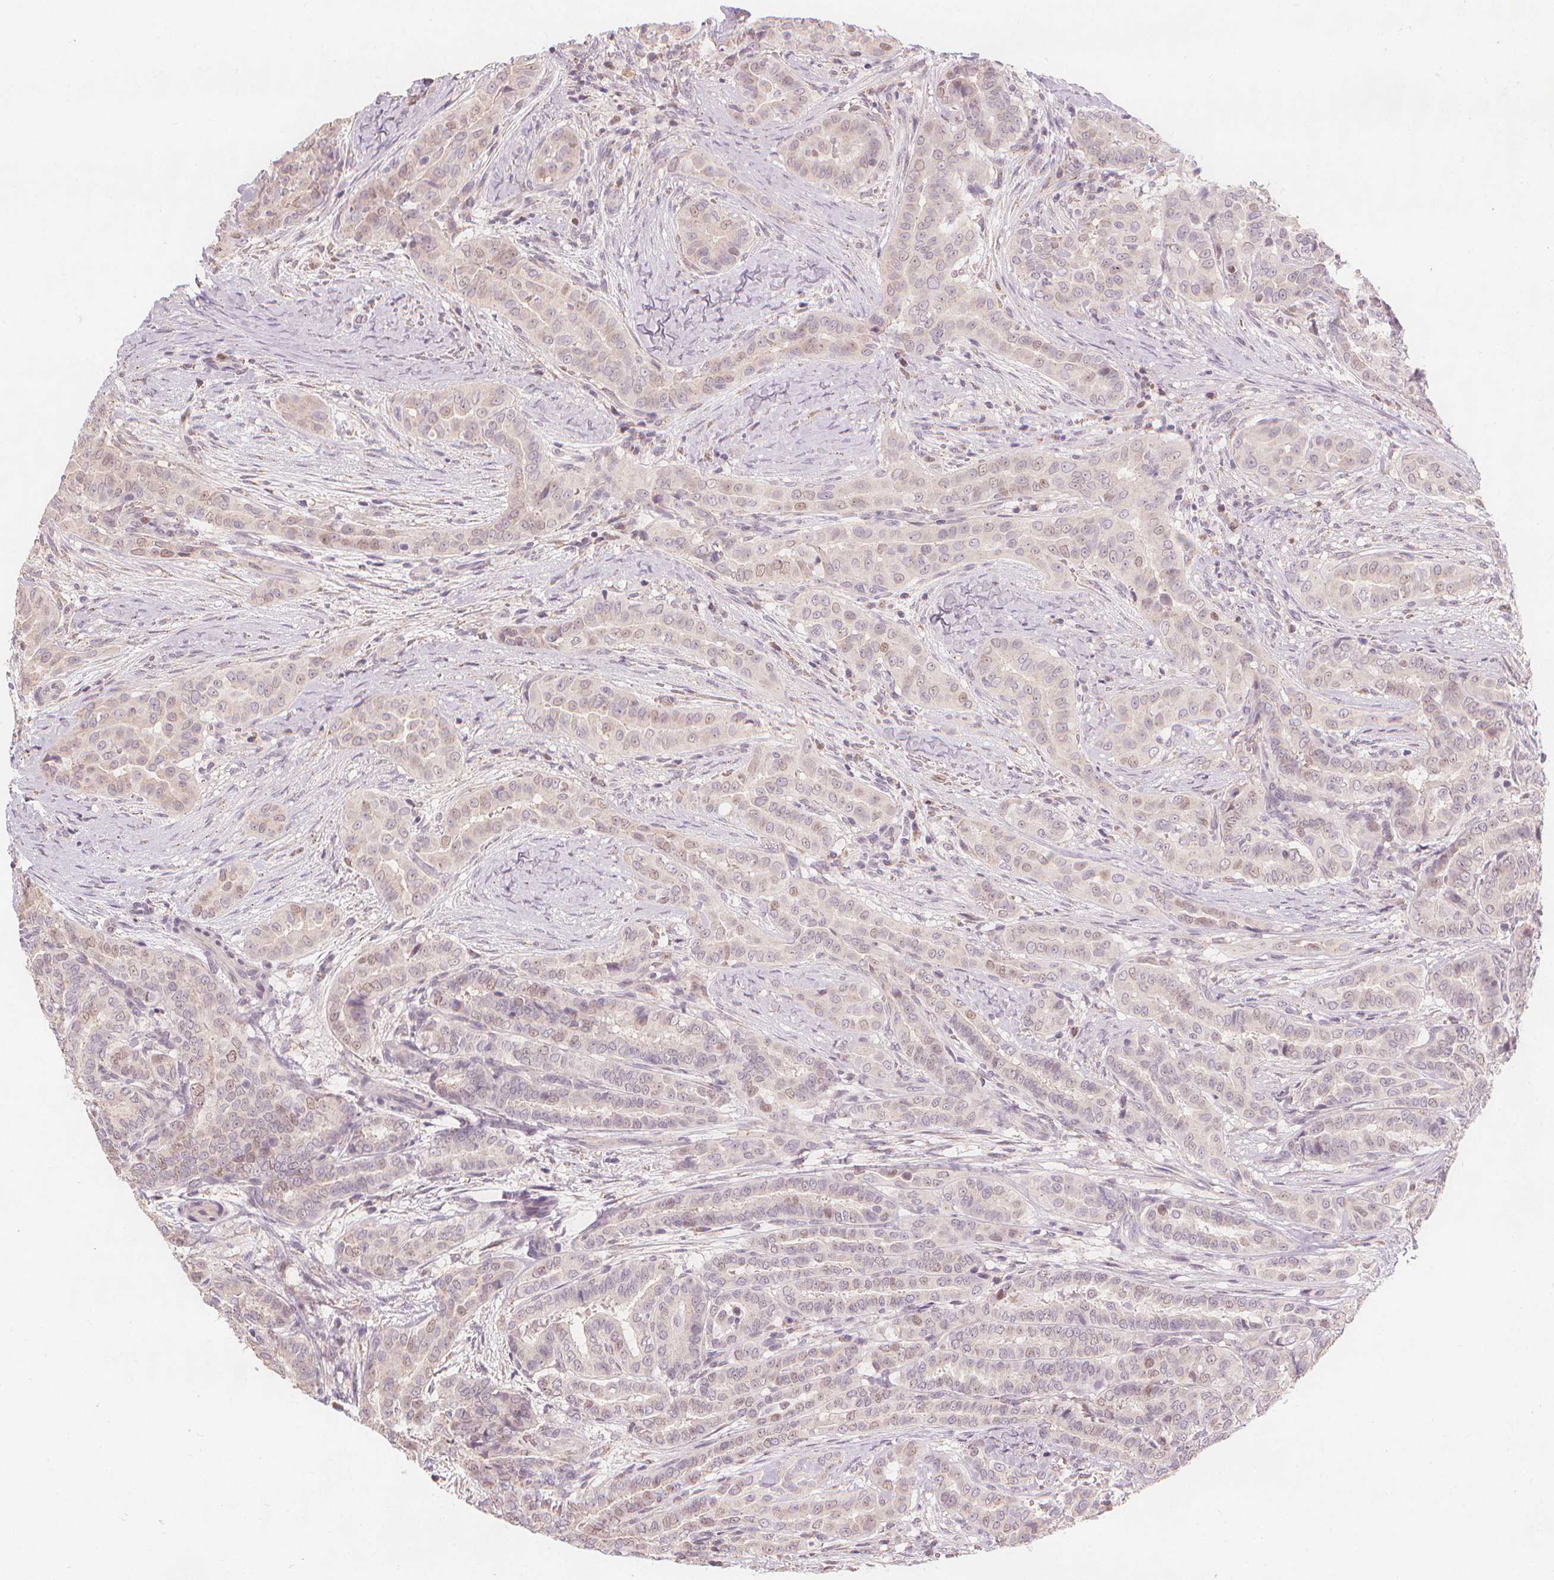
{"staining": {"intensity": "negative", "quantity": "none", "location": "none"}, "tissue": "thyroid cancer", "cell_type": "Tumor cells", "image_type": "cancer", "snomed": [{"axis": "morphology", "description": "Papillary adenocarcinoma, NOS"}, {"axis": "morphology", "description": "Papillary adenoma metastatic"}, {"axis": "topography", "description": "Thyroid gland"}], "caption": "The IHC image has no significant positivity in tumor cells of thyroid papillary adenoma metastatic tissue.", "gene": "TIPIN", "patient": {"sex": "female", "age": 50}}